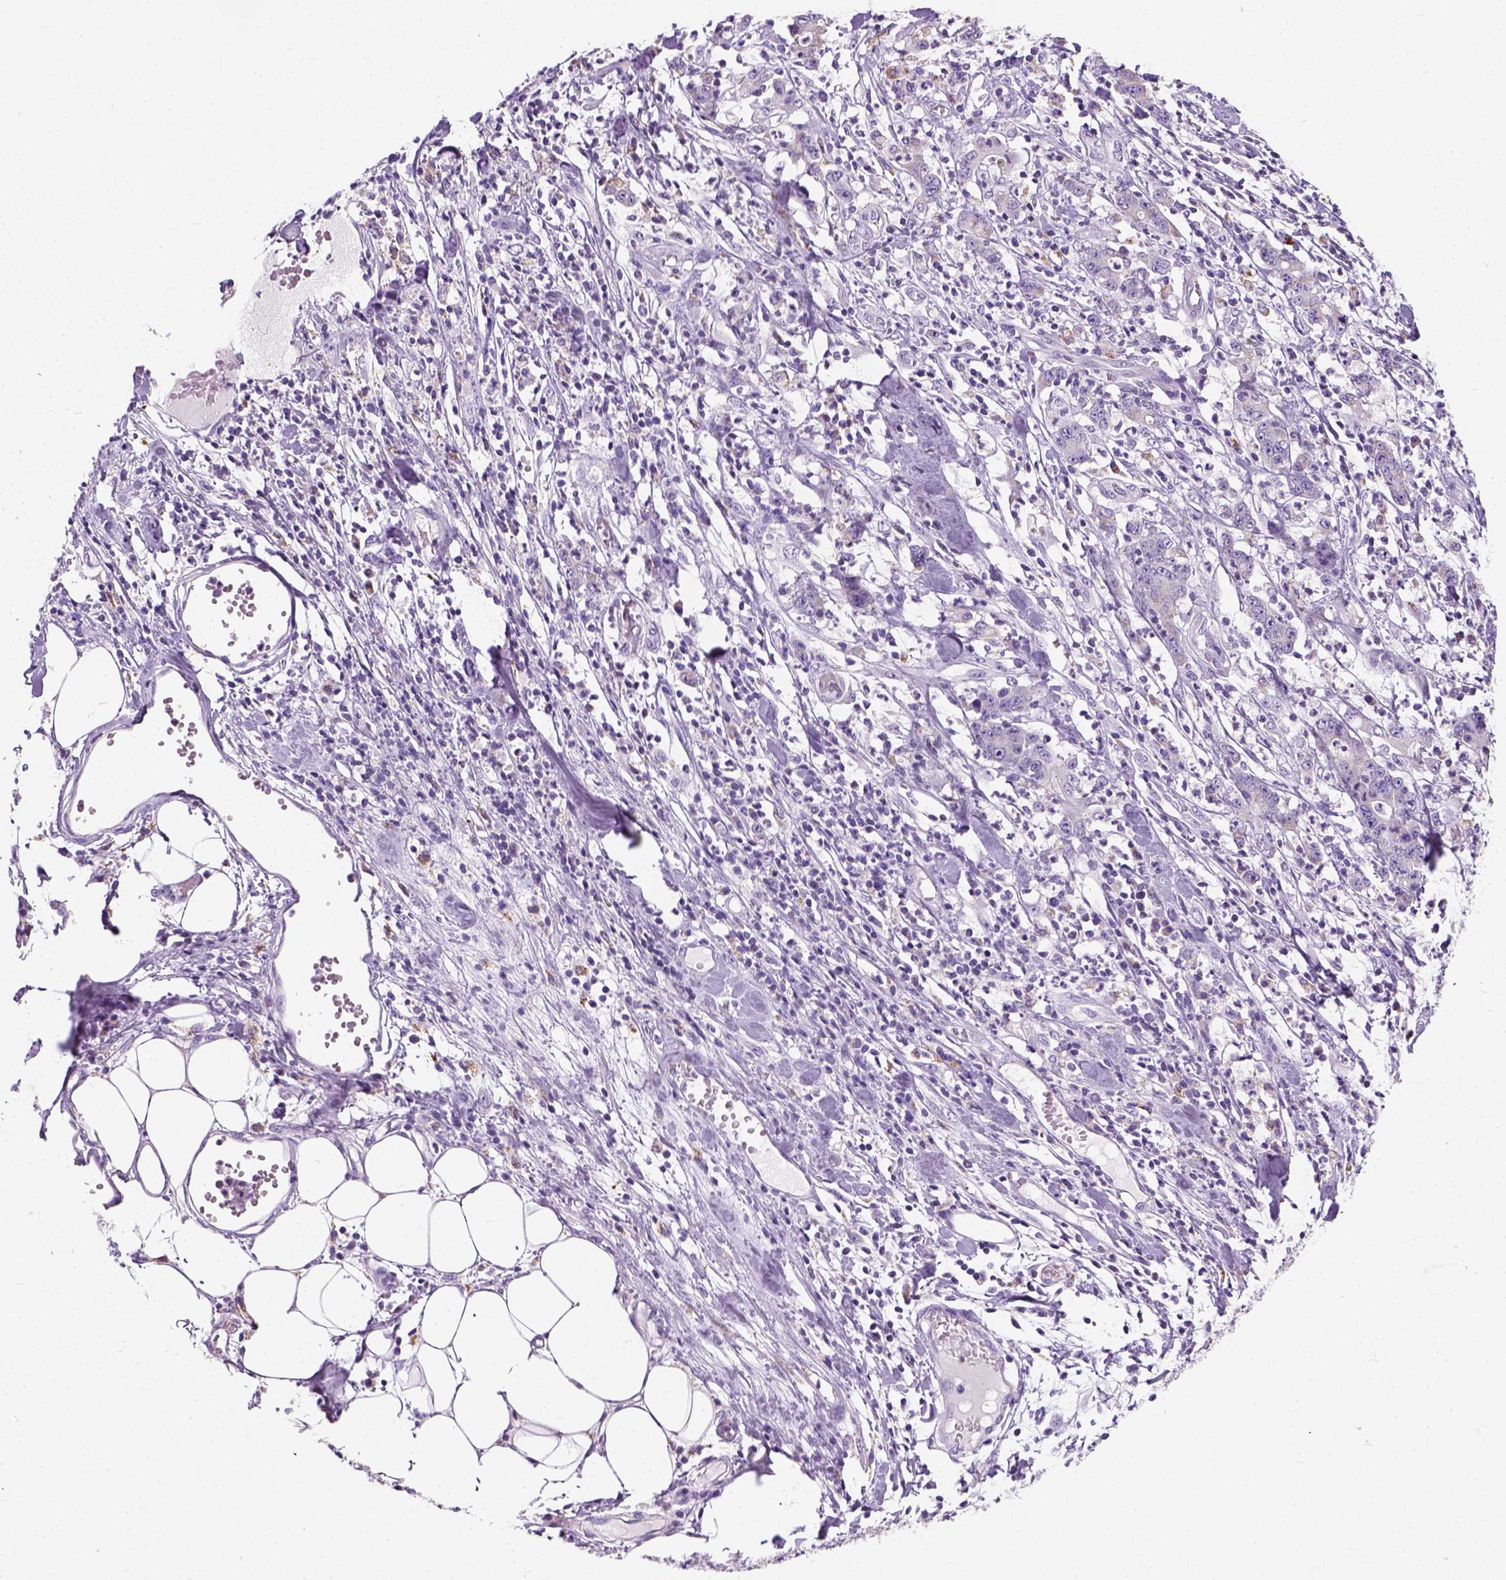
{"staining": {"intensity": "negative", "quantity": "none", "location": "none"}, "tissue": "stomach cancer", "cell_type": "Tumor cells", "image_type": "cancer", "snomed": [{"axis": "morphology", "description": "Adenocarcinoma, NOS"}, {"axis": "topography", "description": "Stomach, upper"}], "caption": "Immunohistochemistry (IHC) micrograph of neoplastic tissue: adenocarcinoma (stomach) stained with DAB displays no significant protein positivity in tumor cells.", "gene": "CHODL", "patient": {"sex": "male", "age": 68}}